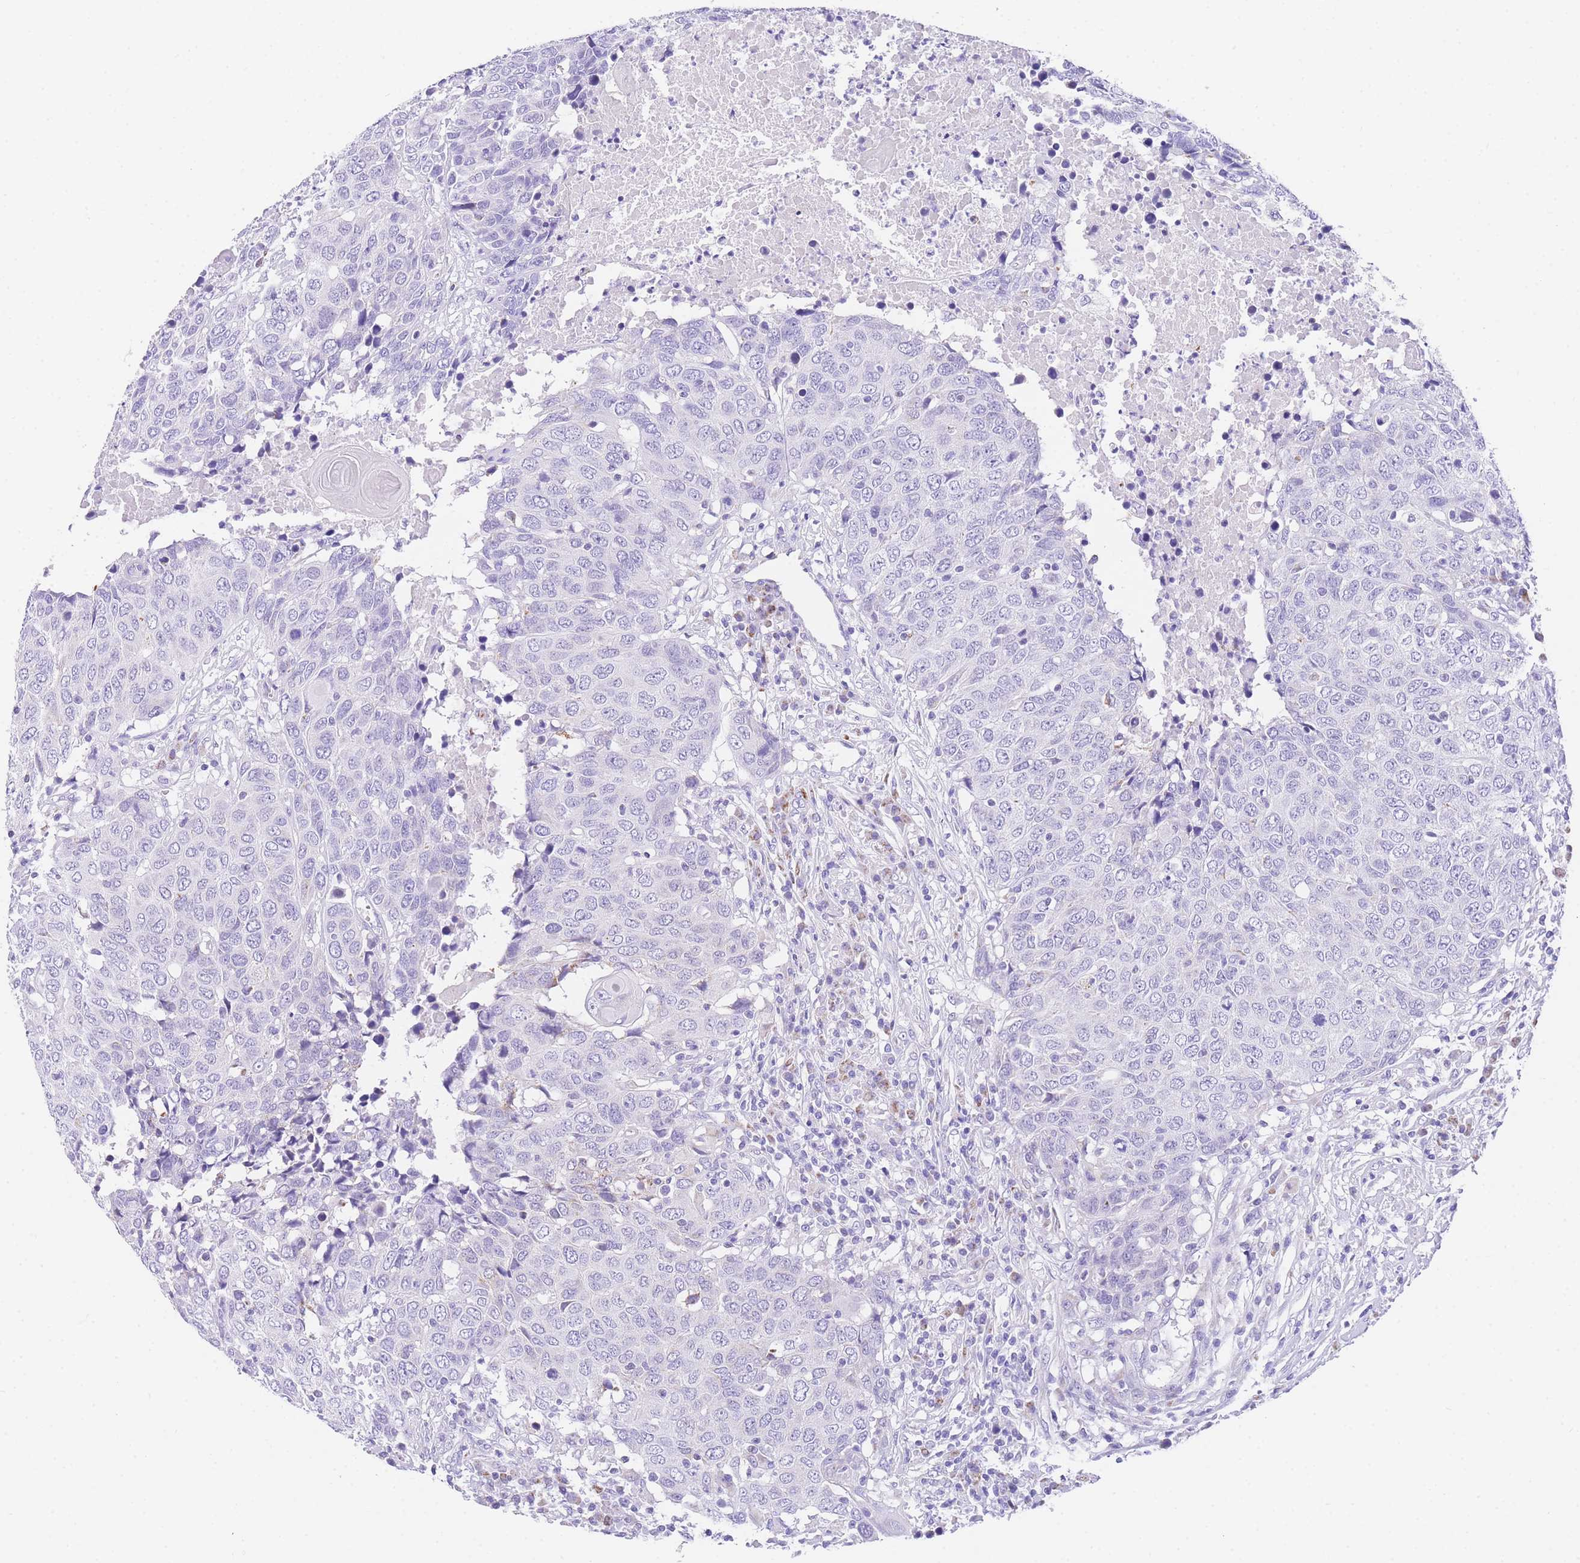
{"staining": {"intensity": "negative", "quantity": "none", "location": "none"}, "tissue": "head and neck cancer", "cell_type": "Tumor cells", "image_type": "cancer", "snomed": [{"axis": "morphology", "description": "Squamous cell carcinoma, NOS"}, {"axis": "topography", "description": "Head-Neck"}], "caption": "Immunohistochemistry (IHC) image of neoplastic tissue: squamous cell carcinoma (head and neck) stained with DAB (3,3'-diaminobenzidine) reveals no significant protein expression in tumor cells.", "gene": "NKD2", "patient": {"sex": "male", "age": 66}}